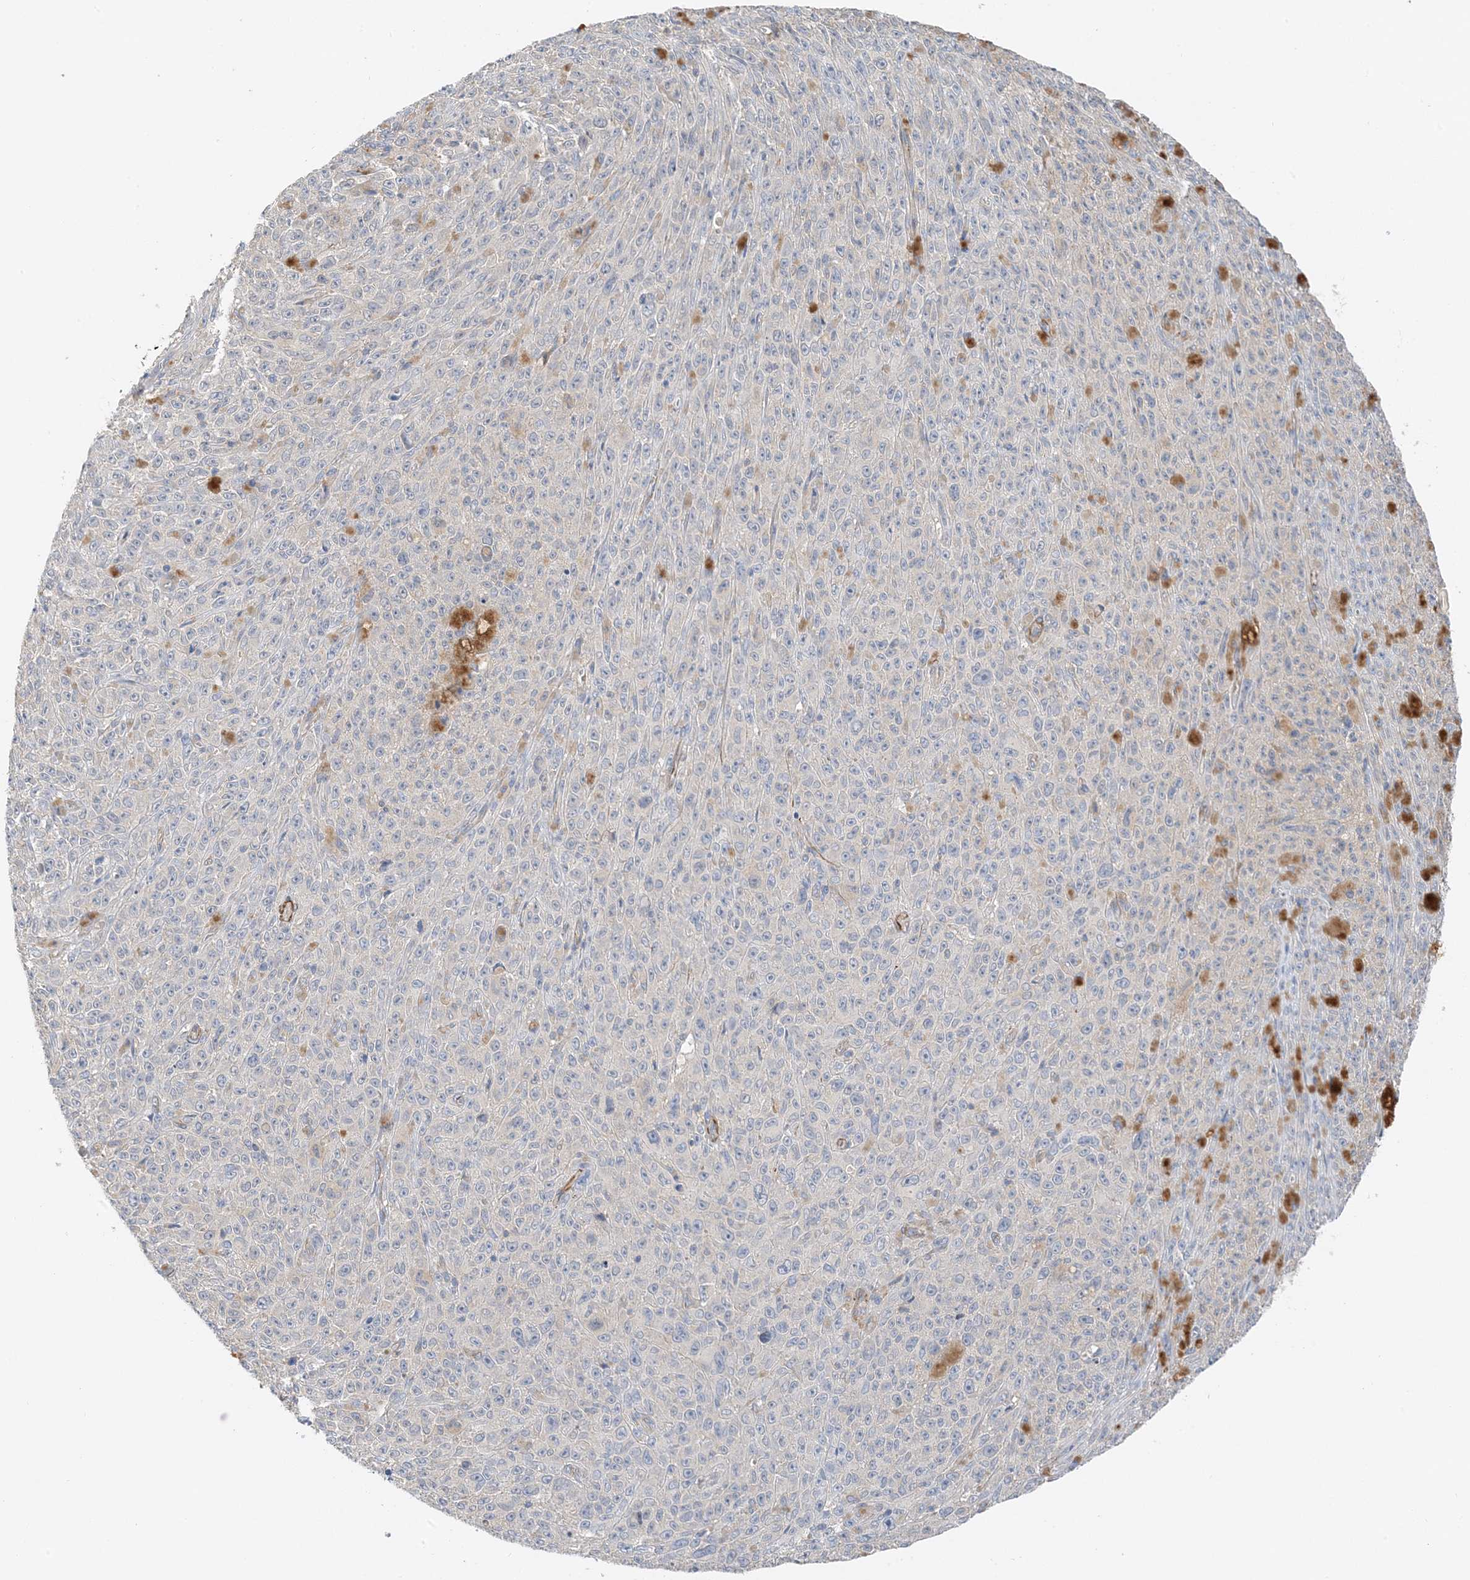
{"staining": {"intensity": "negative", "quantity": "none", "location": "none"}, "tissue": "melanoma", "cell_type": "Tumor cells", "image_type": "cancer", "snomed": [{"axis": "morphology", "description": "Malignant melanoma, NOS"}, {"axis": "topography", "description": "Skin"}], "caption": "An IHC micrograph of malignant melanoma is shown. There is no staining in tumor cells of malignant melanoma. (Immunohistochemistry (ihc), brightfield microscopy, high magnification).", "gene": "KIFBP", "patient": {"sex": "female", "age": 82}}